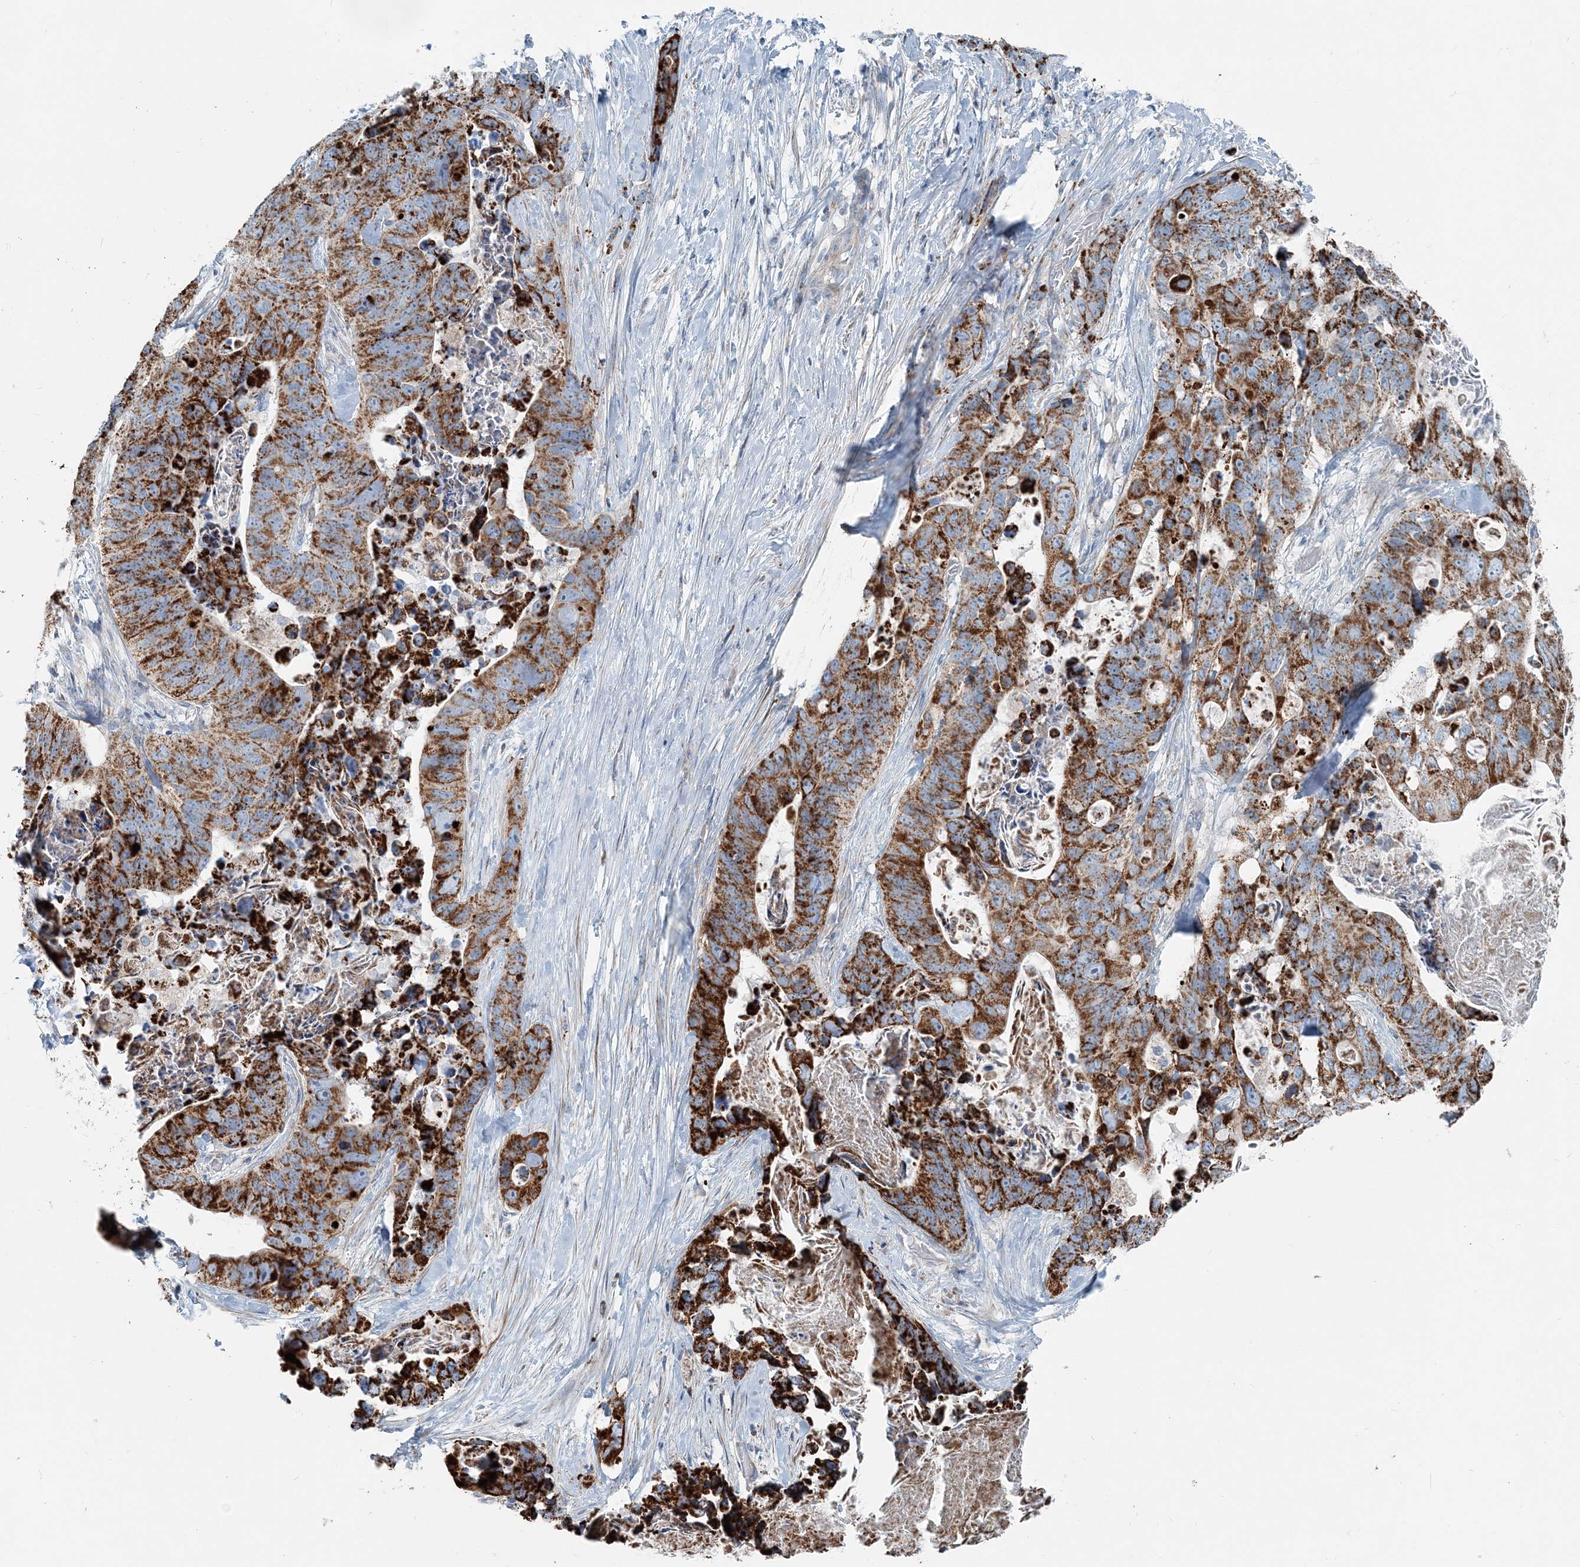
{"staining": {"intensity": "strong", "quantity": ">75%", "location": "cytoplasmic/membranous"}, "tissue": "stomach cancer", "cell_type": "Tumor cells", "image_type": "cancer", "snomed": [{"axis": "morphology", "description": "Adenocarcinoma, NOS"}, {"axis": "topography", "description": "Stomach"}], "caption": "Immunohistochemical staining of stomach cancer (adenocarcinoma) displays high levels of strong cytoplasmic/membranous protein expression in about >75% of tumor cells.", "gene": "INTU", "patient": {"sex": "female", "age": 89}}